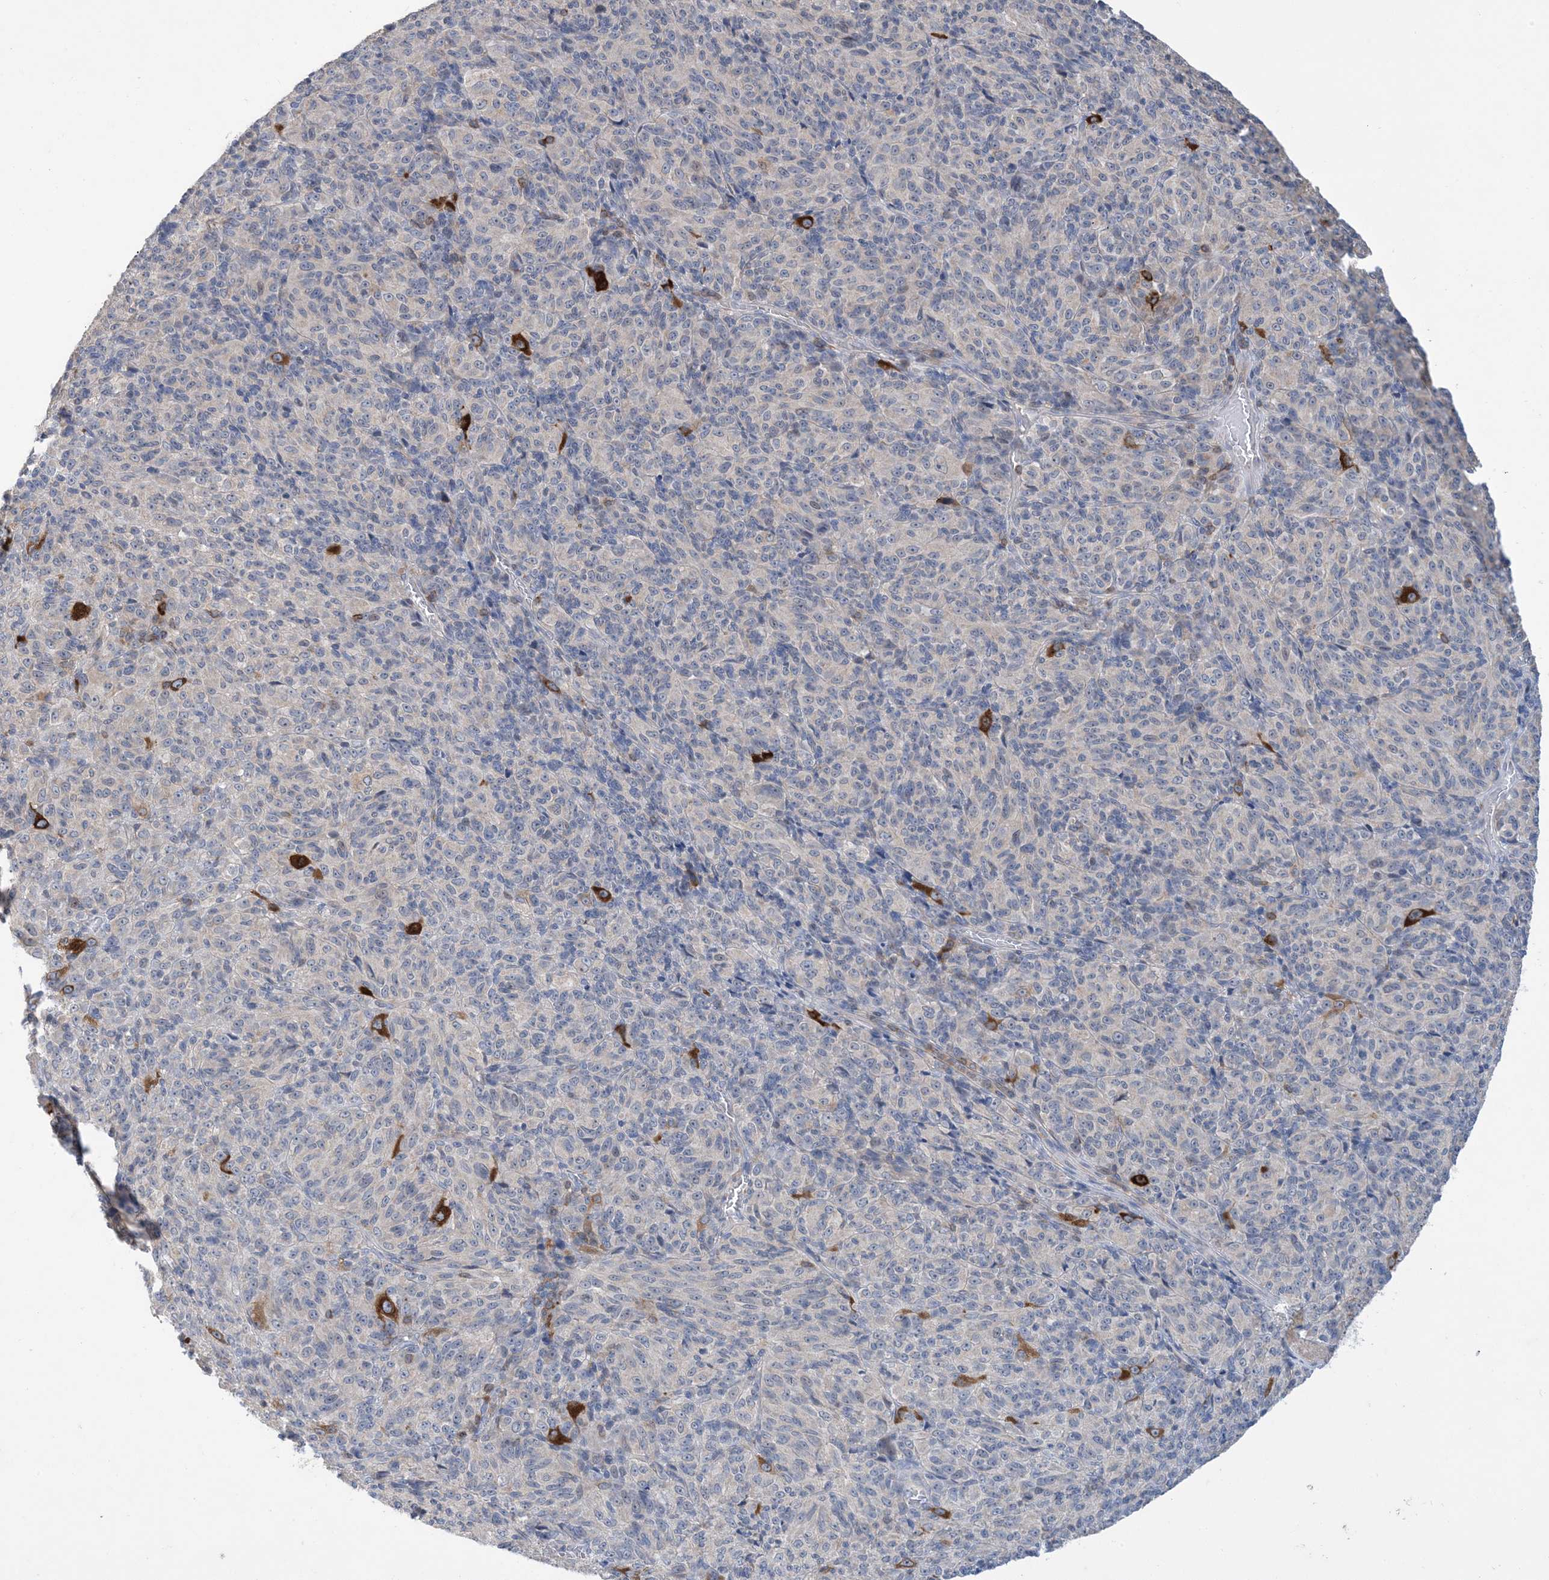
{"staining": {"intensity": "negative", "quantity": "none", "location": "none"}, "tissue": "melanoma", "cell_type": "Tumor cells", "image_type": "cancer", "snomed": [{"axis": "morphology", "description": "Malignant melanoma, Metastatic site"}, {"axis": "topography", "description": "Brain"}], "caption": "A high-resolution photomicrograph shows immunohistochemistry (IHC) staining of melanoma, which reveals no significant staining in tumor cells. Nuclei are stained in blue.", "gene": "AOC1", "patient": {"sex": "female", "age": 56}}